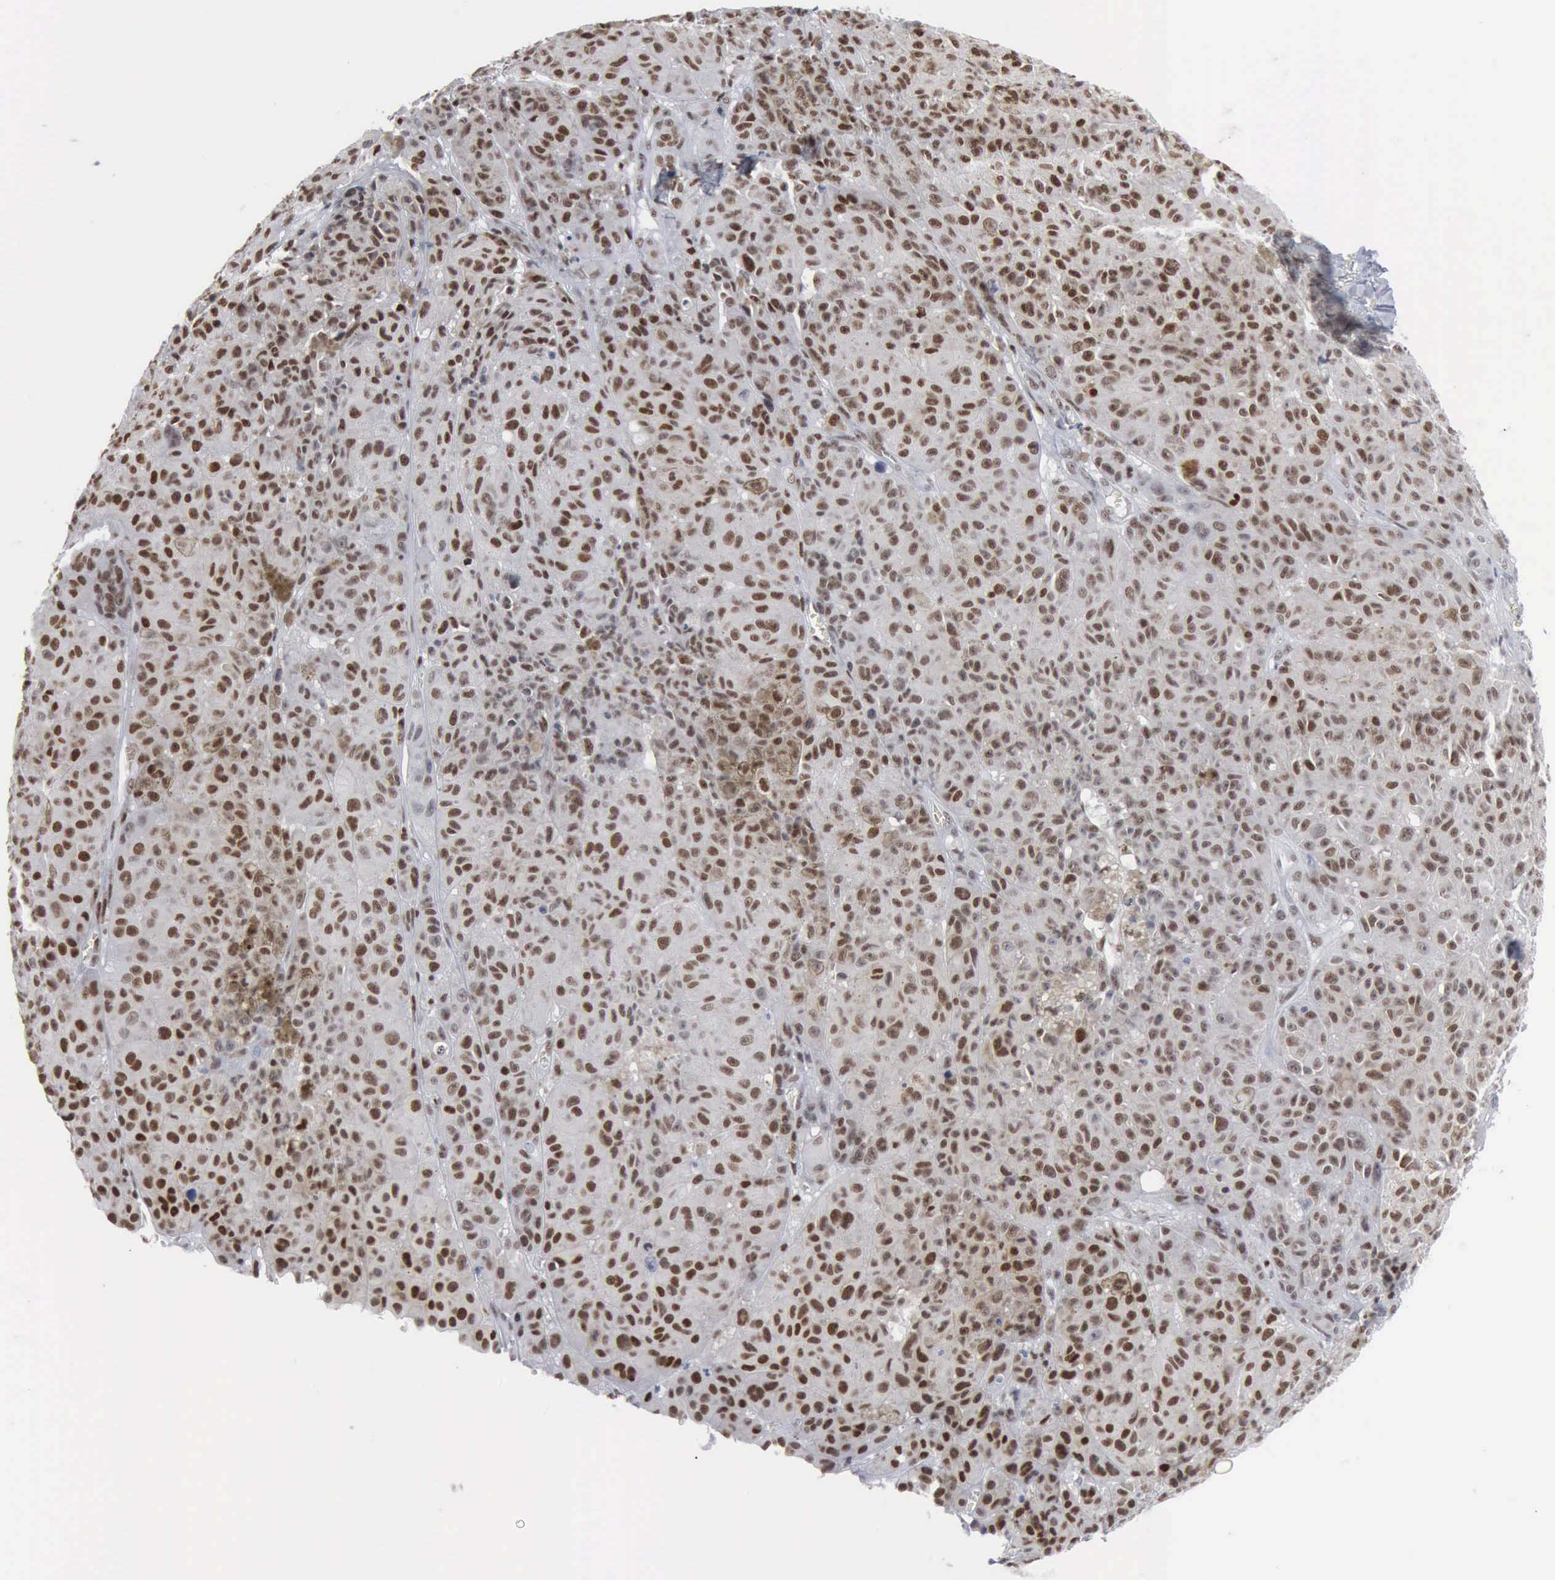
{"staining": {"intensity": "strong", "quantity": ">75%", "location": "nuclear"}, "tissue": "melanoma", "cell_type": "Tumor cells", "image_type": "cancer", "snomed": [{"axis": "morphology", "description": "Malignant melanoma, NOS"}, {"axis": "topography", "description": "Skin"}], "caption": "This is an image of immunohistochemistry staining of malignant melanoma, which shows strong expression in the nuclear of tumor cells.", "gene": "XPA", "patient": {"sex": "male", "age": 40}}